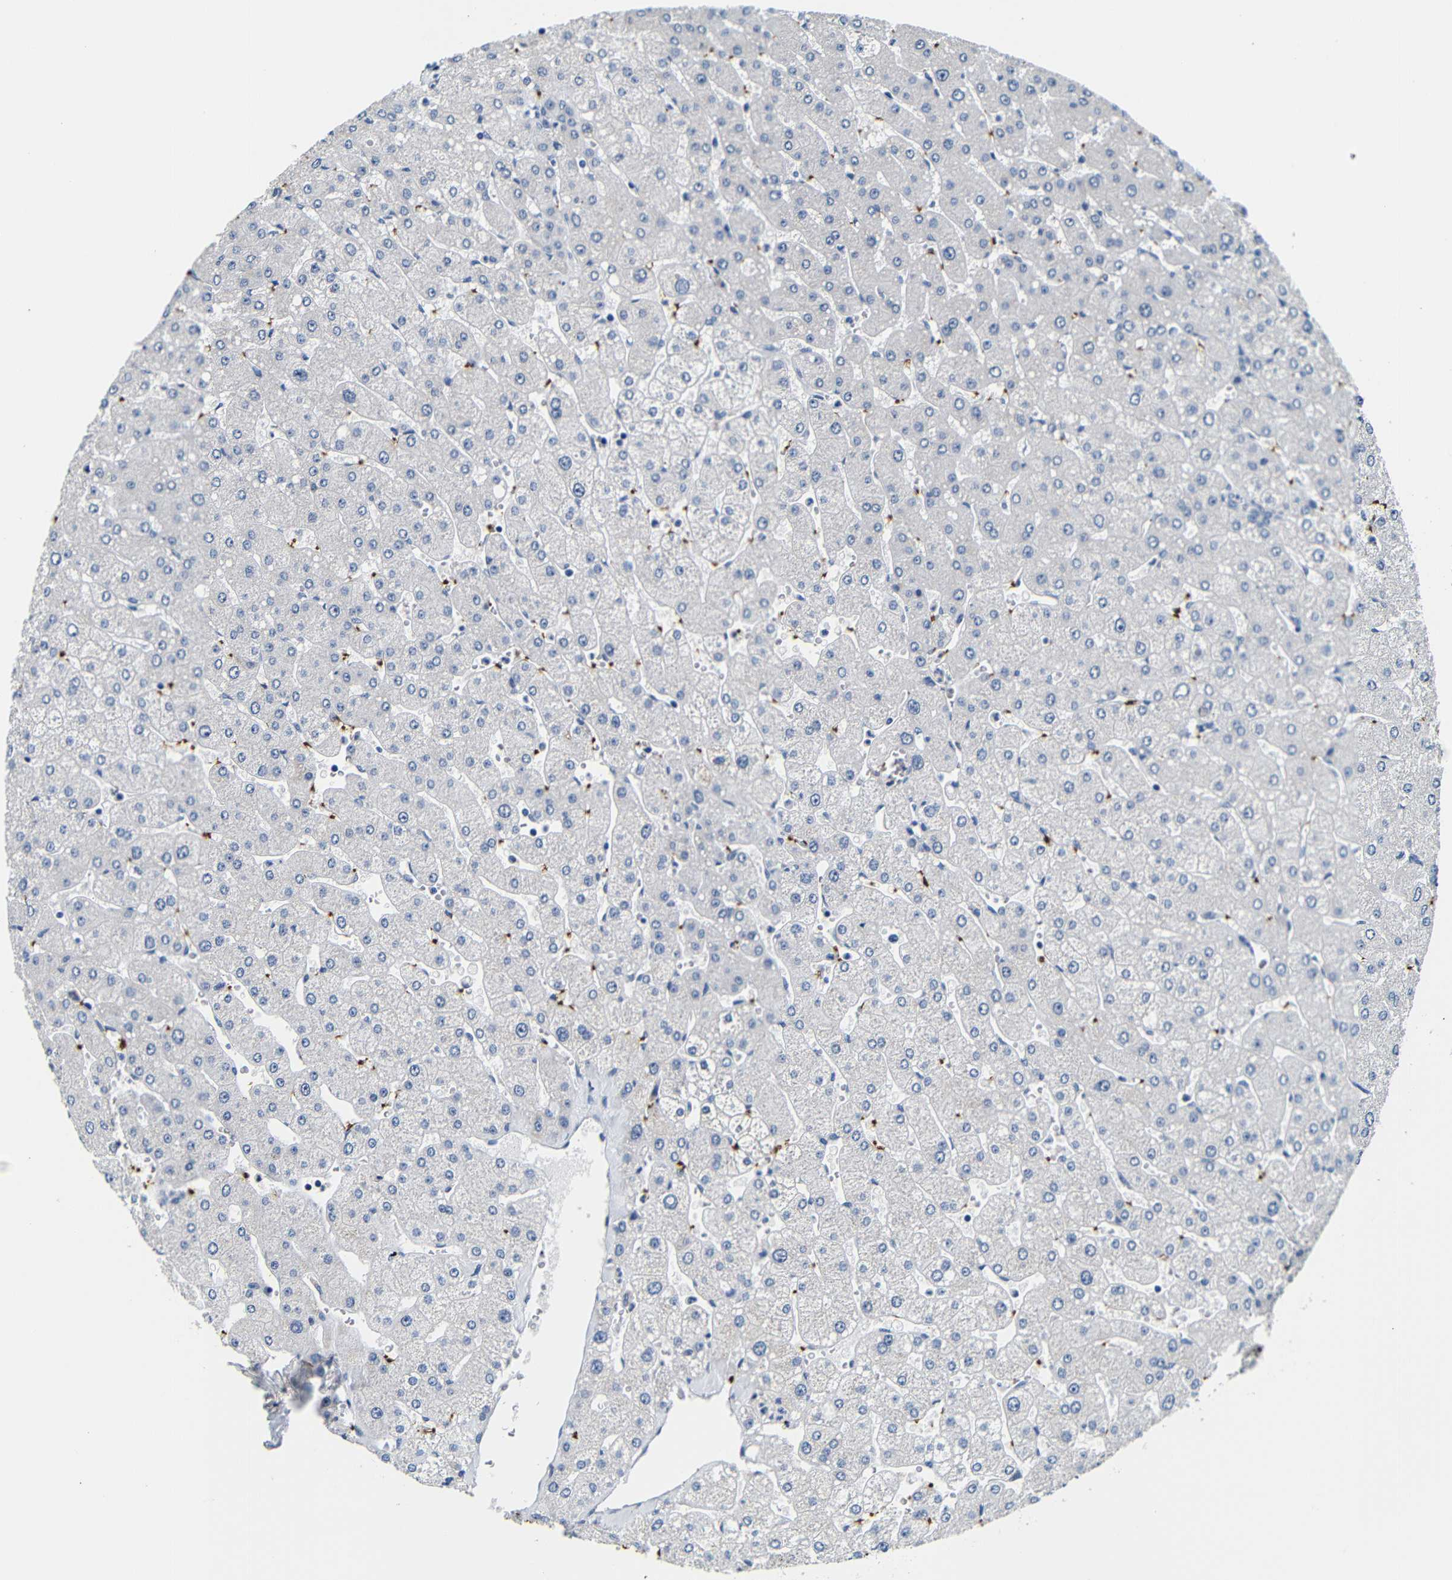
{"staining": {"intensity": "moderate", "quantity": "25%-75%", "location": "cytoplasmic/membranous"}, "tissue": "liver", "cell_type": "Cholangiocytes", "image_type": "normal", "snomed": [{"axis": "morphology", "description": "Normal tissue, NOS"}, {"axis": "topography", "description": "Liver"}], "caption": "Cholangiocytes exhibit medium levels of moderate cytoplasmic/membranous staining in about 25%-75% of cells in normal human liver.", "gene": "GP1BA", "patient": {"sex": "male", "age": 55}}